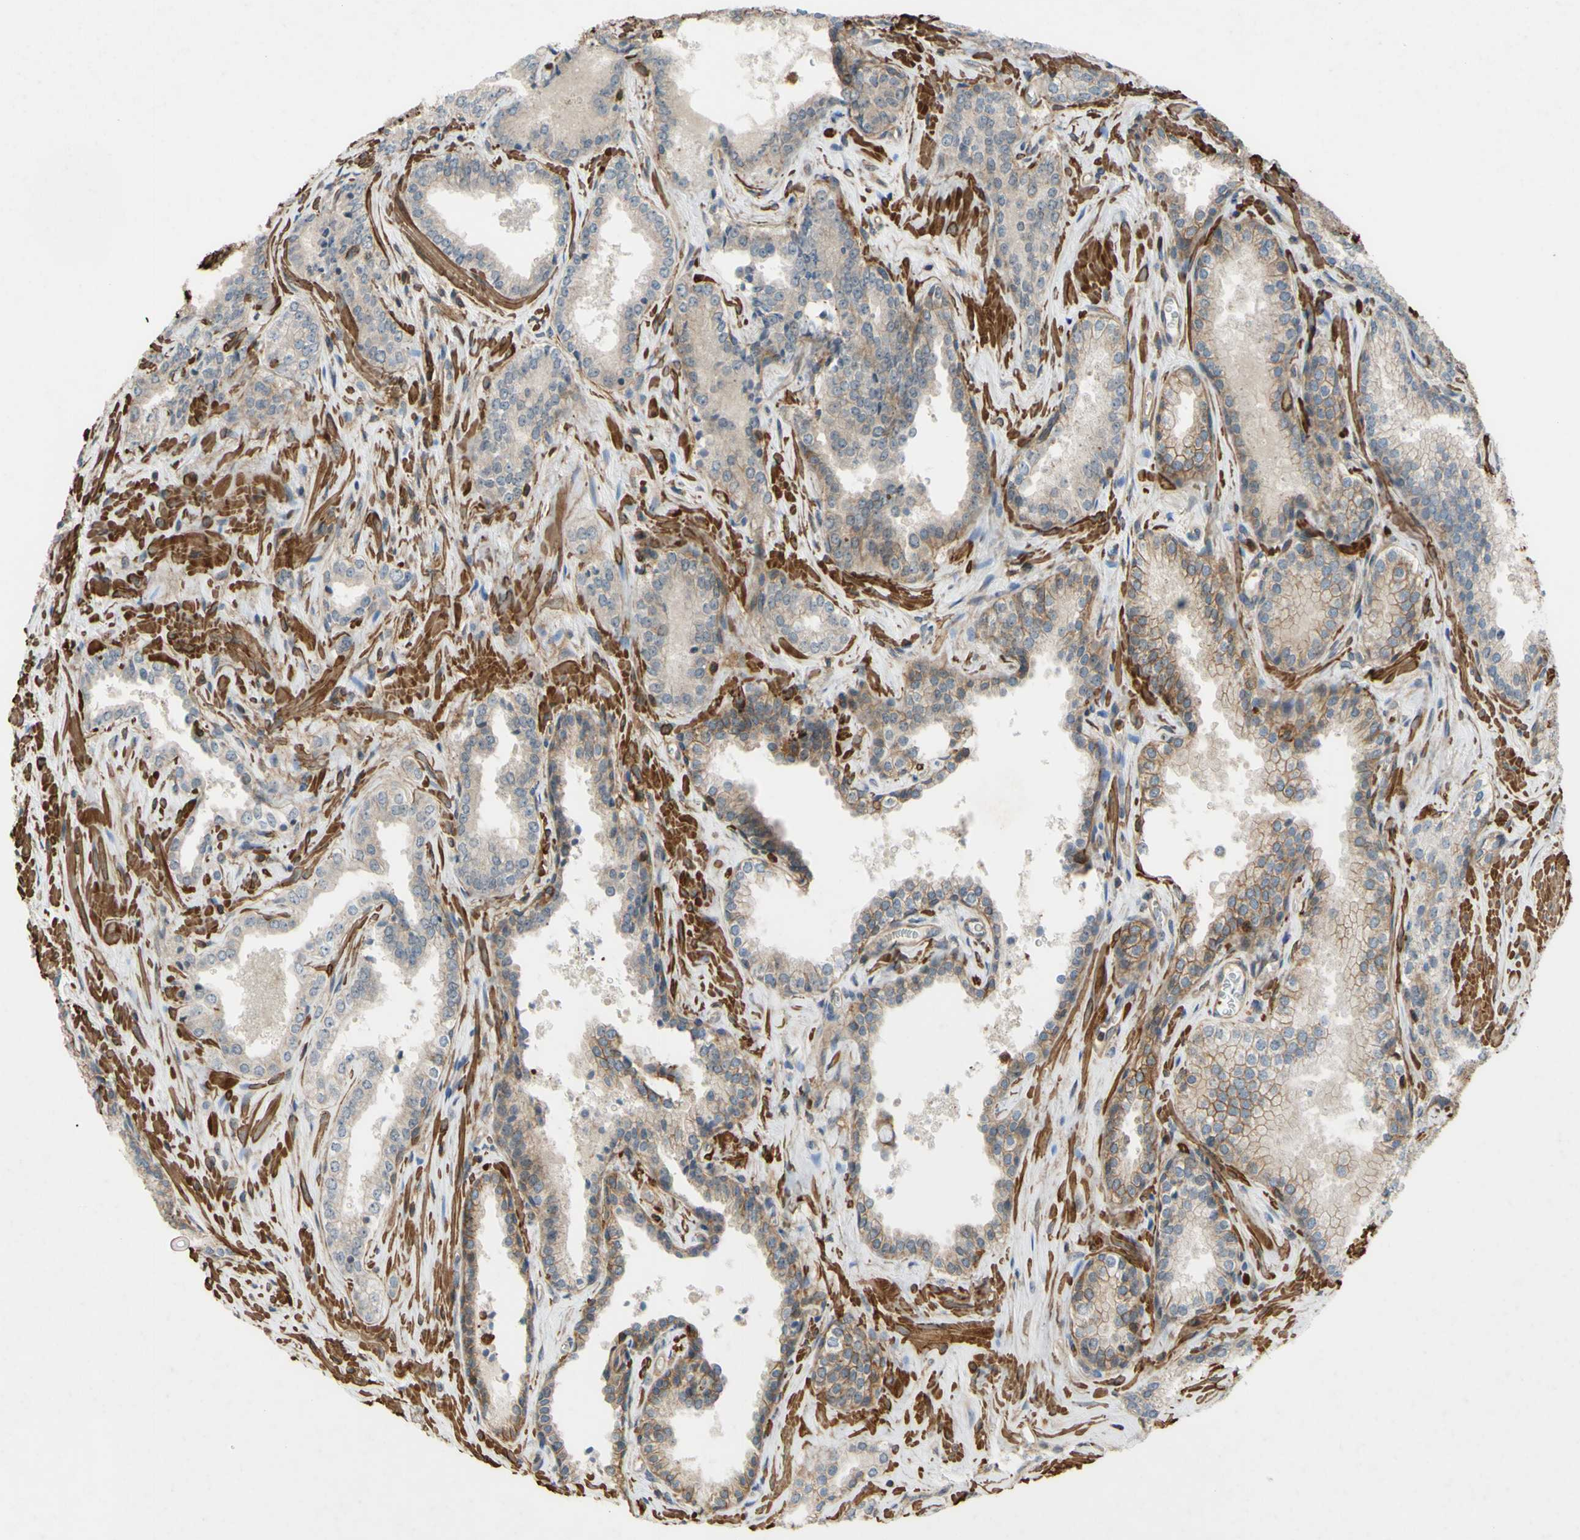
{"staining": {"intensity": "moderate", "quantity": "<25%", "location": "cytoplasmic/membranous"}, "tissue": "prostate cancer", "cell_type": "Tumor cells", "image_type": "cancer", "snomed": [{"axis": "morphology", "description": "Adenocarcinoma, Low grade"}, {"axis": "topography", "description": "Prostate"}], "caption": "Prostate low-grade adenocarcinoma stained with a brown dye exhibits moderate cytoplasmic/membranous positive expression in about <25% of tumor cells.", "gene": "ADD3", "patient": {"sex": "male", "age": 60}}